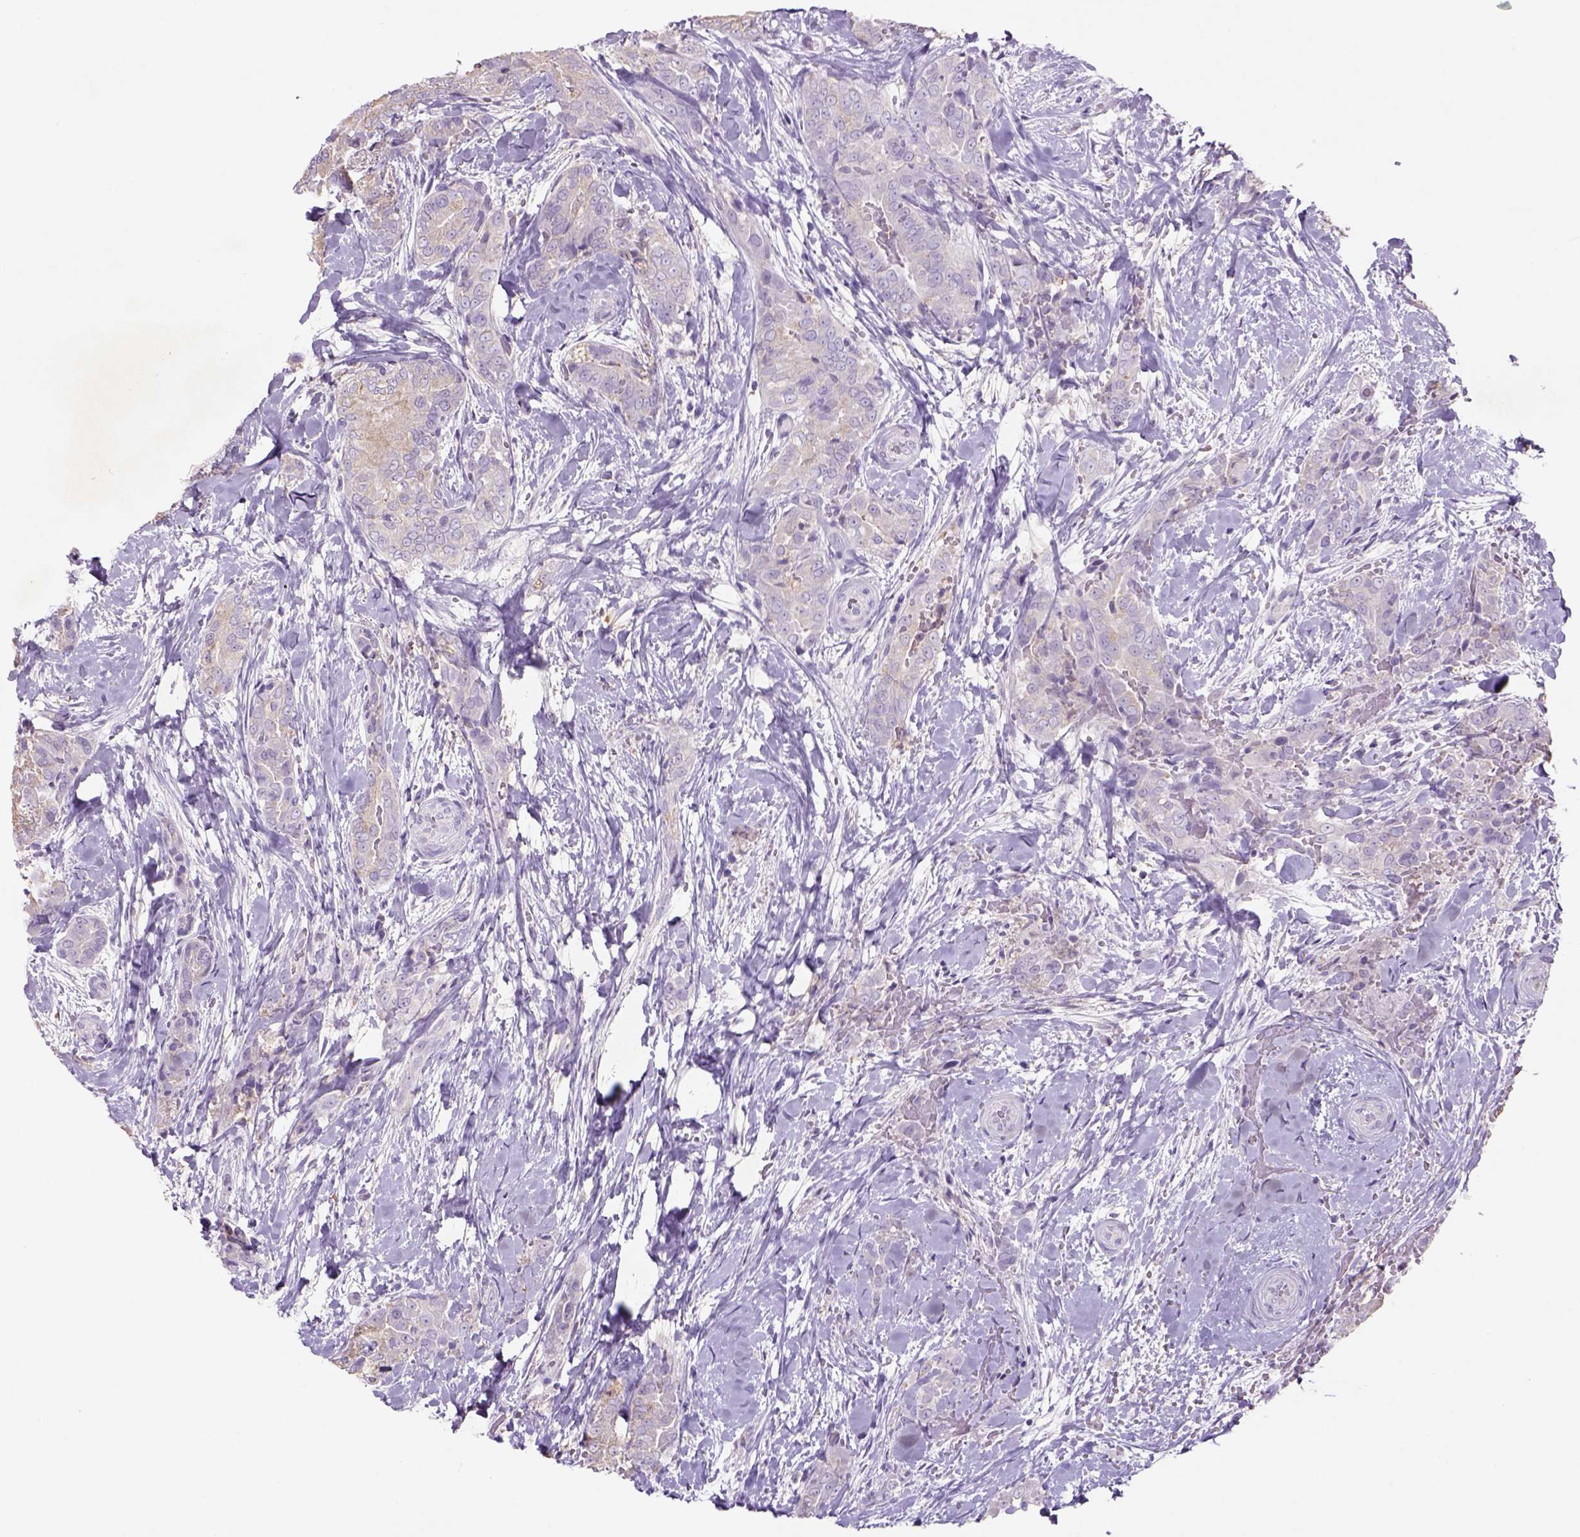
{"staining": {"intensity": "weak", "quantity": ">75%", "location": "cytoplasmic/membranous"}, "tissue": "thyroid cancer", "cell_type": "Tumor cells", "image_type": "cancer", "snomed": [{"axis": "morphology", "description": "Papillary adenocarcinoma, NOS"}, {"axis": "topography", "description": "Thyroid gland"}], "caption": "Weak cytoplasmic/membranous protein staining is appreciated in approximately >75% of tumor cells in thyroid cancer. The protein of interest is stained brown, and the nuclei are stained in blue (DAB (3,3'-diaminobenzidine) IHC with brightfield microscopy, high magnification).", "gene": "NAALAD2", "patient": {"sex": "male", "age": 61}}